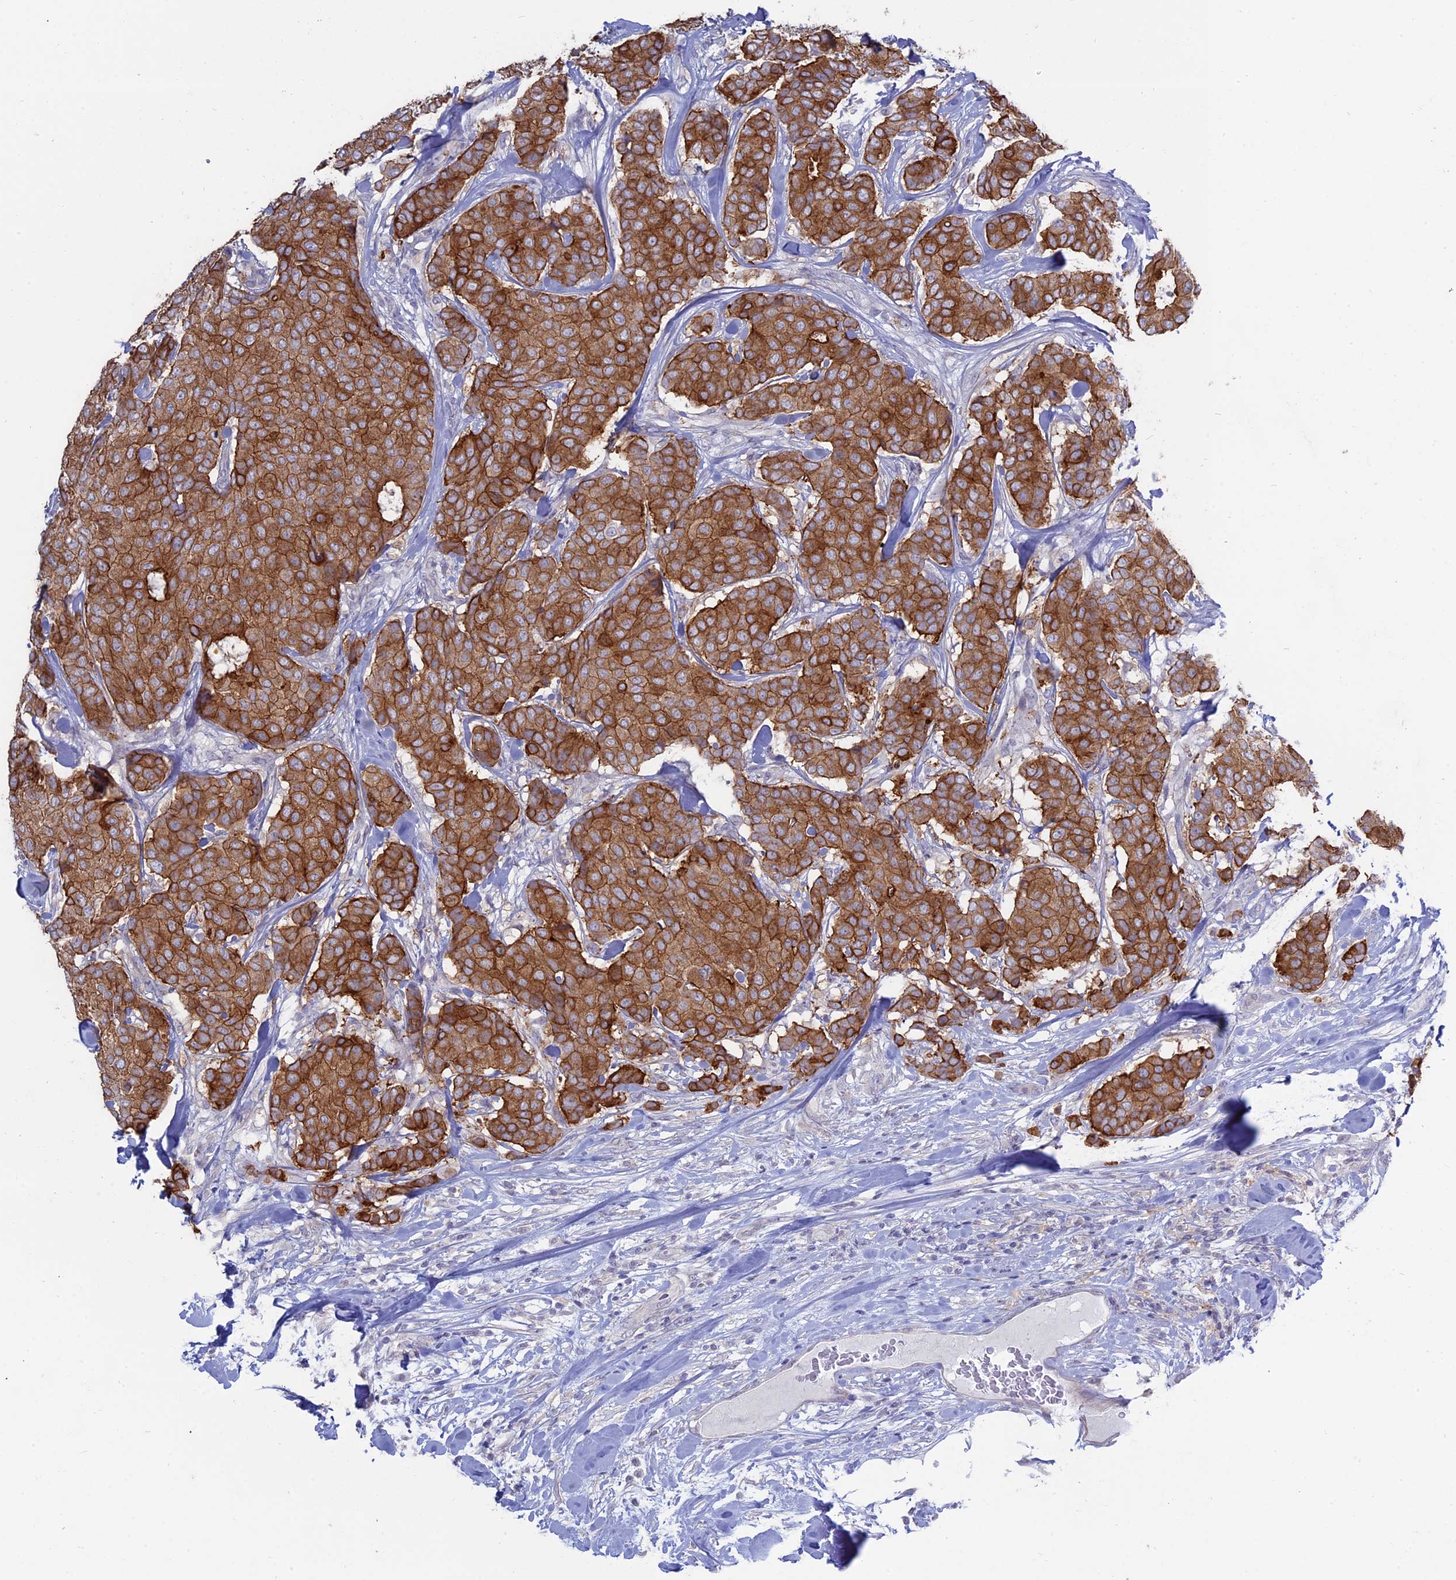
{"staining": {"intensity": "moderate", "quantity": ">75%", "location": "cytoplasmic/membranous"}, "tissue": "breast cancer", "cell_type": "Tumor cells", "image_type": "cancer", "snomed": [{"axis": "morphology", "description": "Duct carcinoma"}, {"axis": "topography", "description": "Breast"}], "caption": "Human breast cancer (intraductal carcinoma) stained with a protein marker demonstrates moderate staining in tumor cells.", "gene": "MYO5B", "patient": {"sex": "female", "age": 75}}